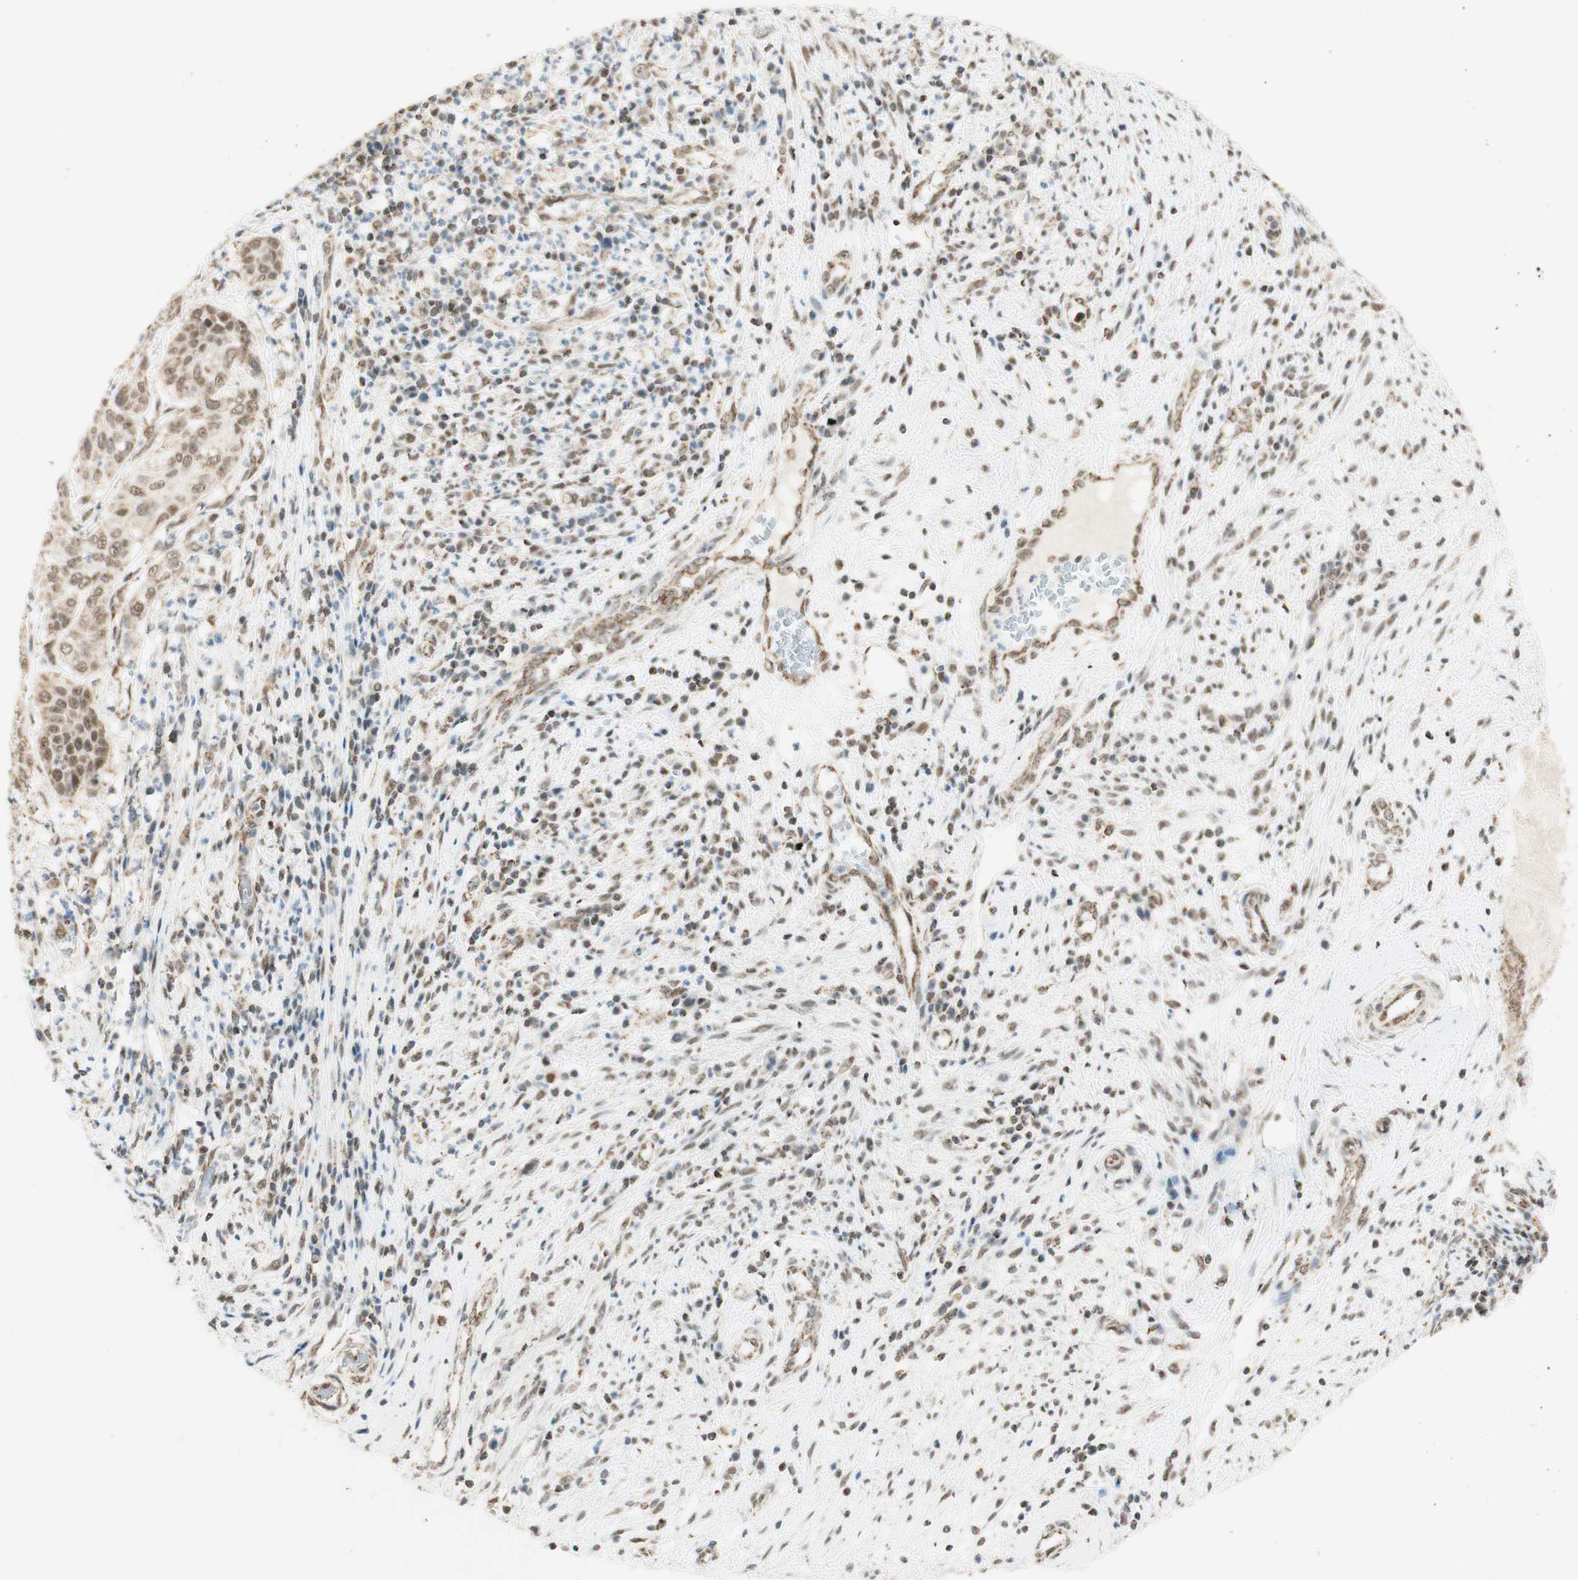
{"staining": {"intensity": "weak", "quantity": ">75%", "location": "nuclear"}, "tissue": "cervical cancer", "cell_type": "Tumor cells", "image_type": "cancer", "snomed": [{"axis": "morphology", "description": "Normal tissue, NOS"}, {"axis": "morphology", "description": "Squamous cell carcinoma, NOS"}, {"axis": "topography", "description": "Cervix"}], "caption": "A histopathology image showing weak nuclear expression in approximately >75% of tumor cells in cervical cancer, as visualized by brown immunohistochemical staining.", "gene": "ZNF782", "patient": {"sex": "female", "age": 39}}